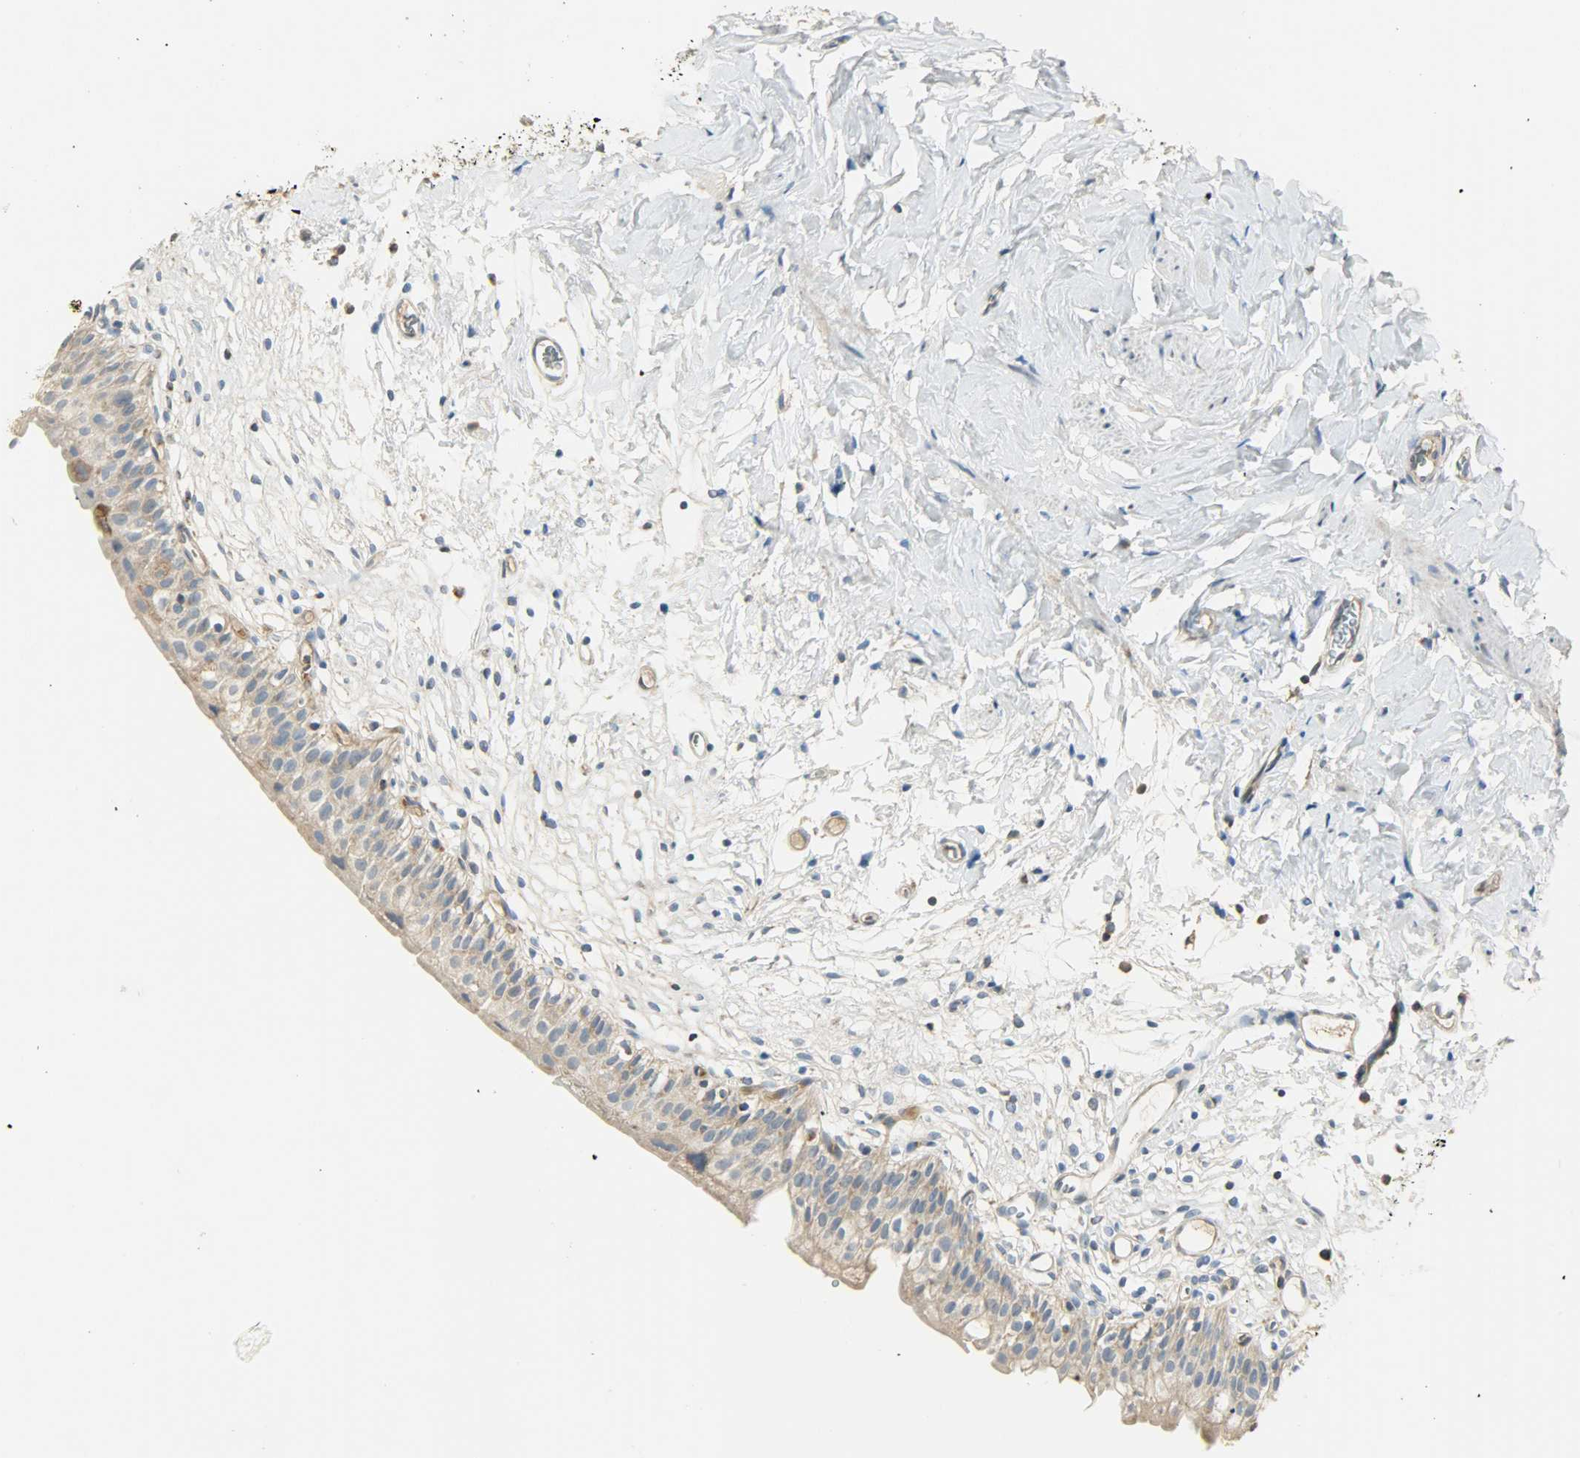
{"staining": {"intensity": "moderate", "quantity": ">75%", "location": "cytoplasmic/membranous"}, "tissue": "urinary bladder", "cell_type": "Urothelial cells", "image_type": "normal", "snomed": [{"axis": "morphology", "description": "Normal tissue, NOS"}, {"axis": "topography", "description": "Urinary bladder"}], "caption": "IHC of normal urinary bladder displays medium levels of moderate cytoplasmic/membranous positivity in approximately >75% of urothelial cells. (DAB IHC with brightfield microscopy, high magnification).", "gene": "NNT", "patient": {"sex": "female", "age": 80}}